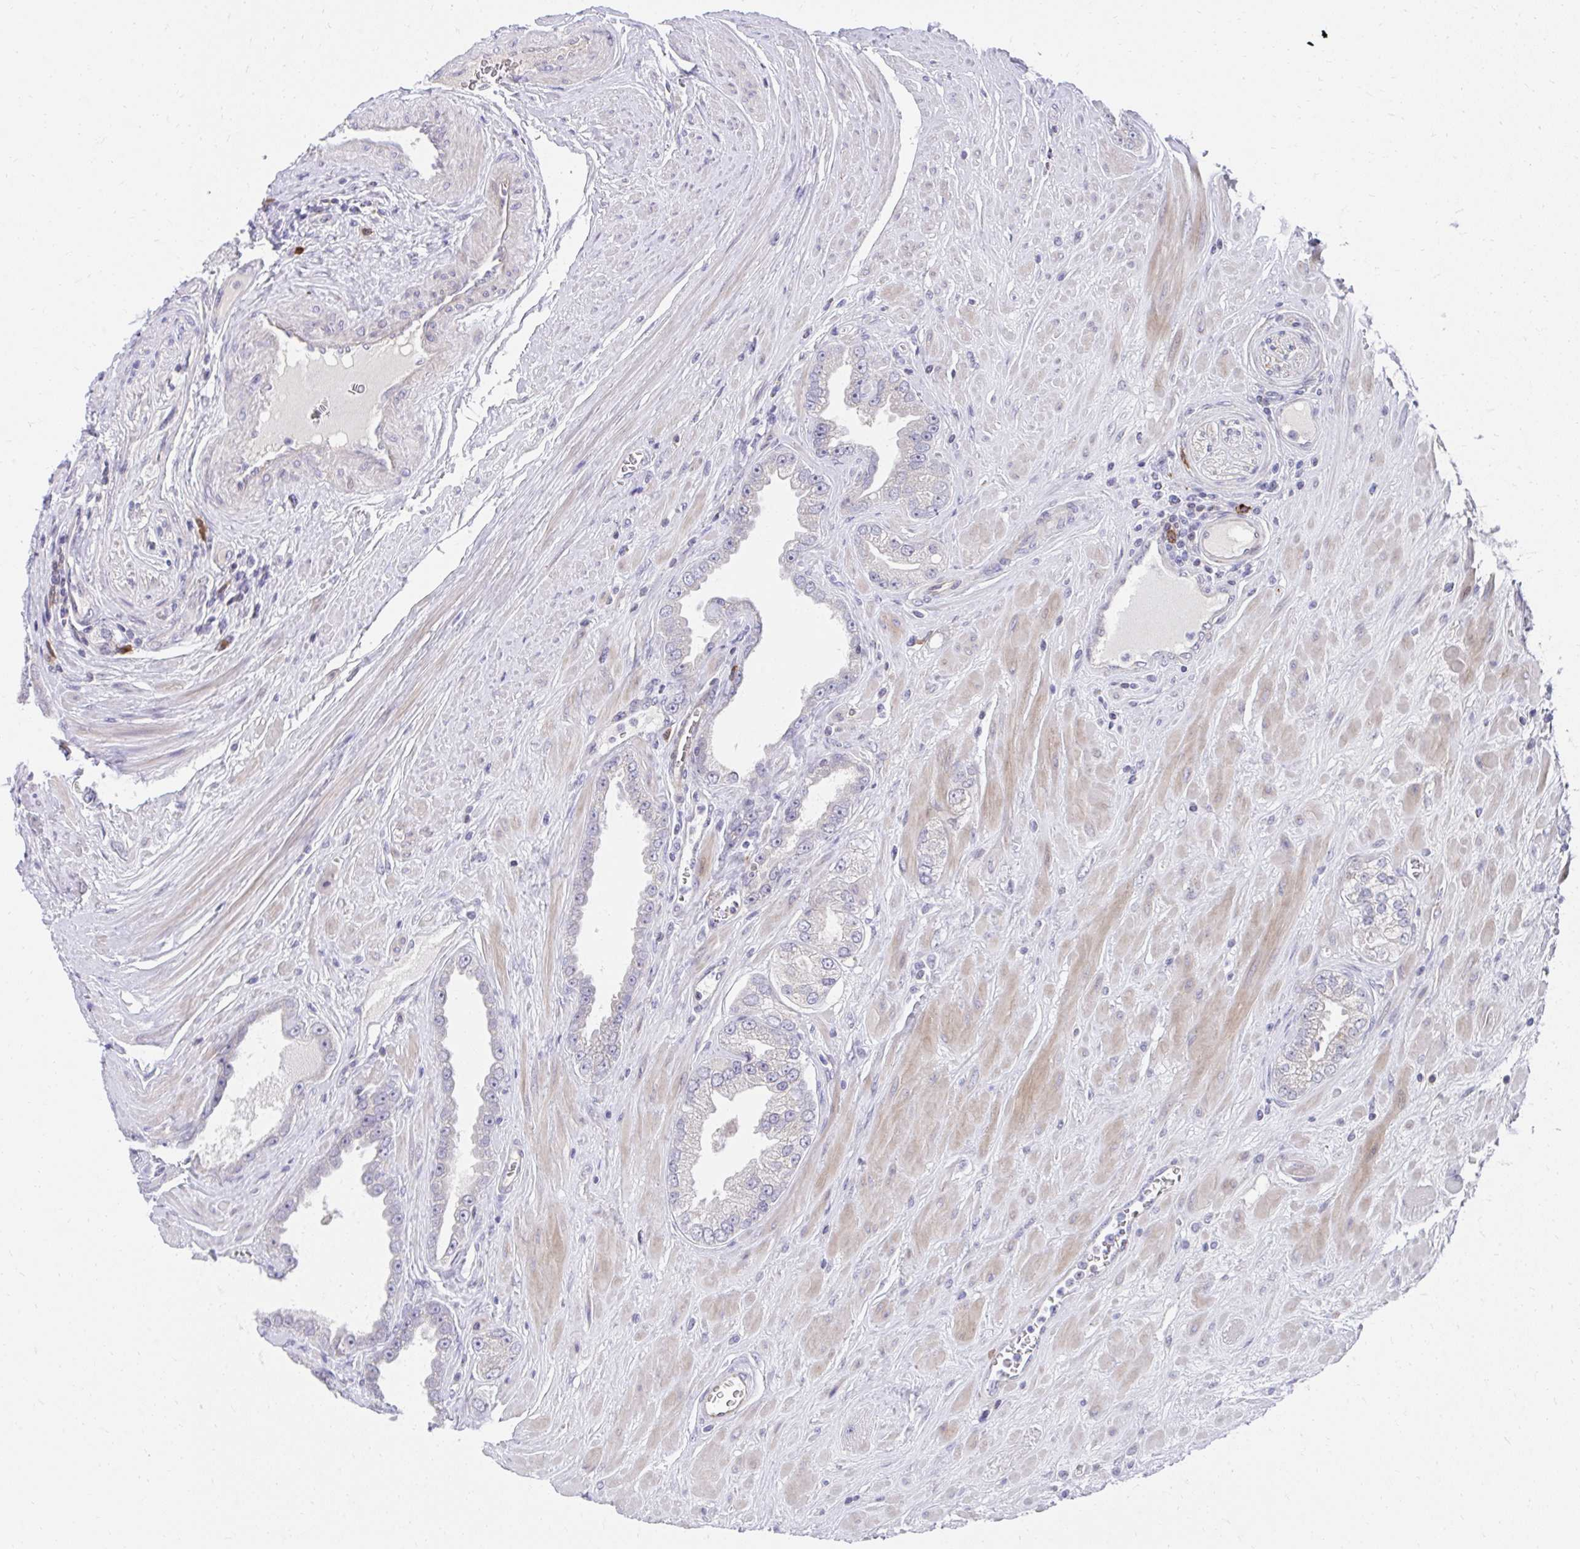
{"staining": {"intensity": "negative", "quantity": "none", "location": "none"}, "tissue": "prostate cancer", "cell_type": "Tumor cells", "image_type": "cancer", "snomed": [{"axis": "morphology", "description": "Adenocarcinoma, High grade"}, {"axis": "topography", "description": "Prostate"}], "caption": "This is a histopathology image of immunohistochemistry (IHC) staining of prostate high-grade adenocarcinoma, which shows no expression in tumor cells. (DAB (3,3'-diaminobenzidine) immunohistochemistry (IHC) with hematoxylin counter stain).", "gene": "SLAMF7", "patient": {"sex": "male", "age": 66}}